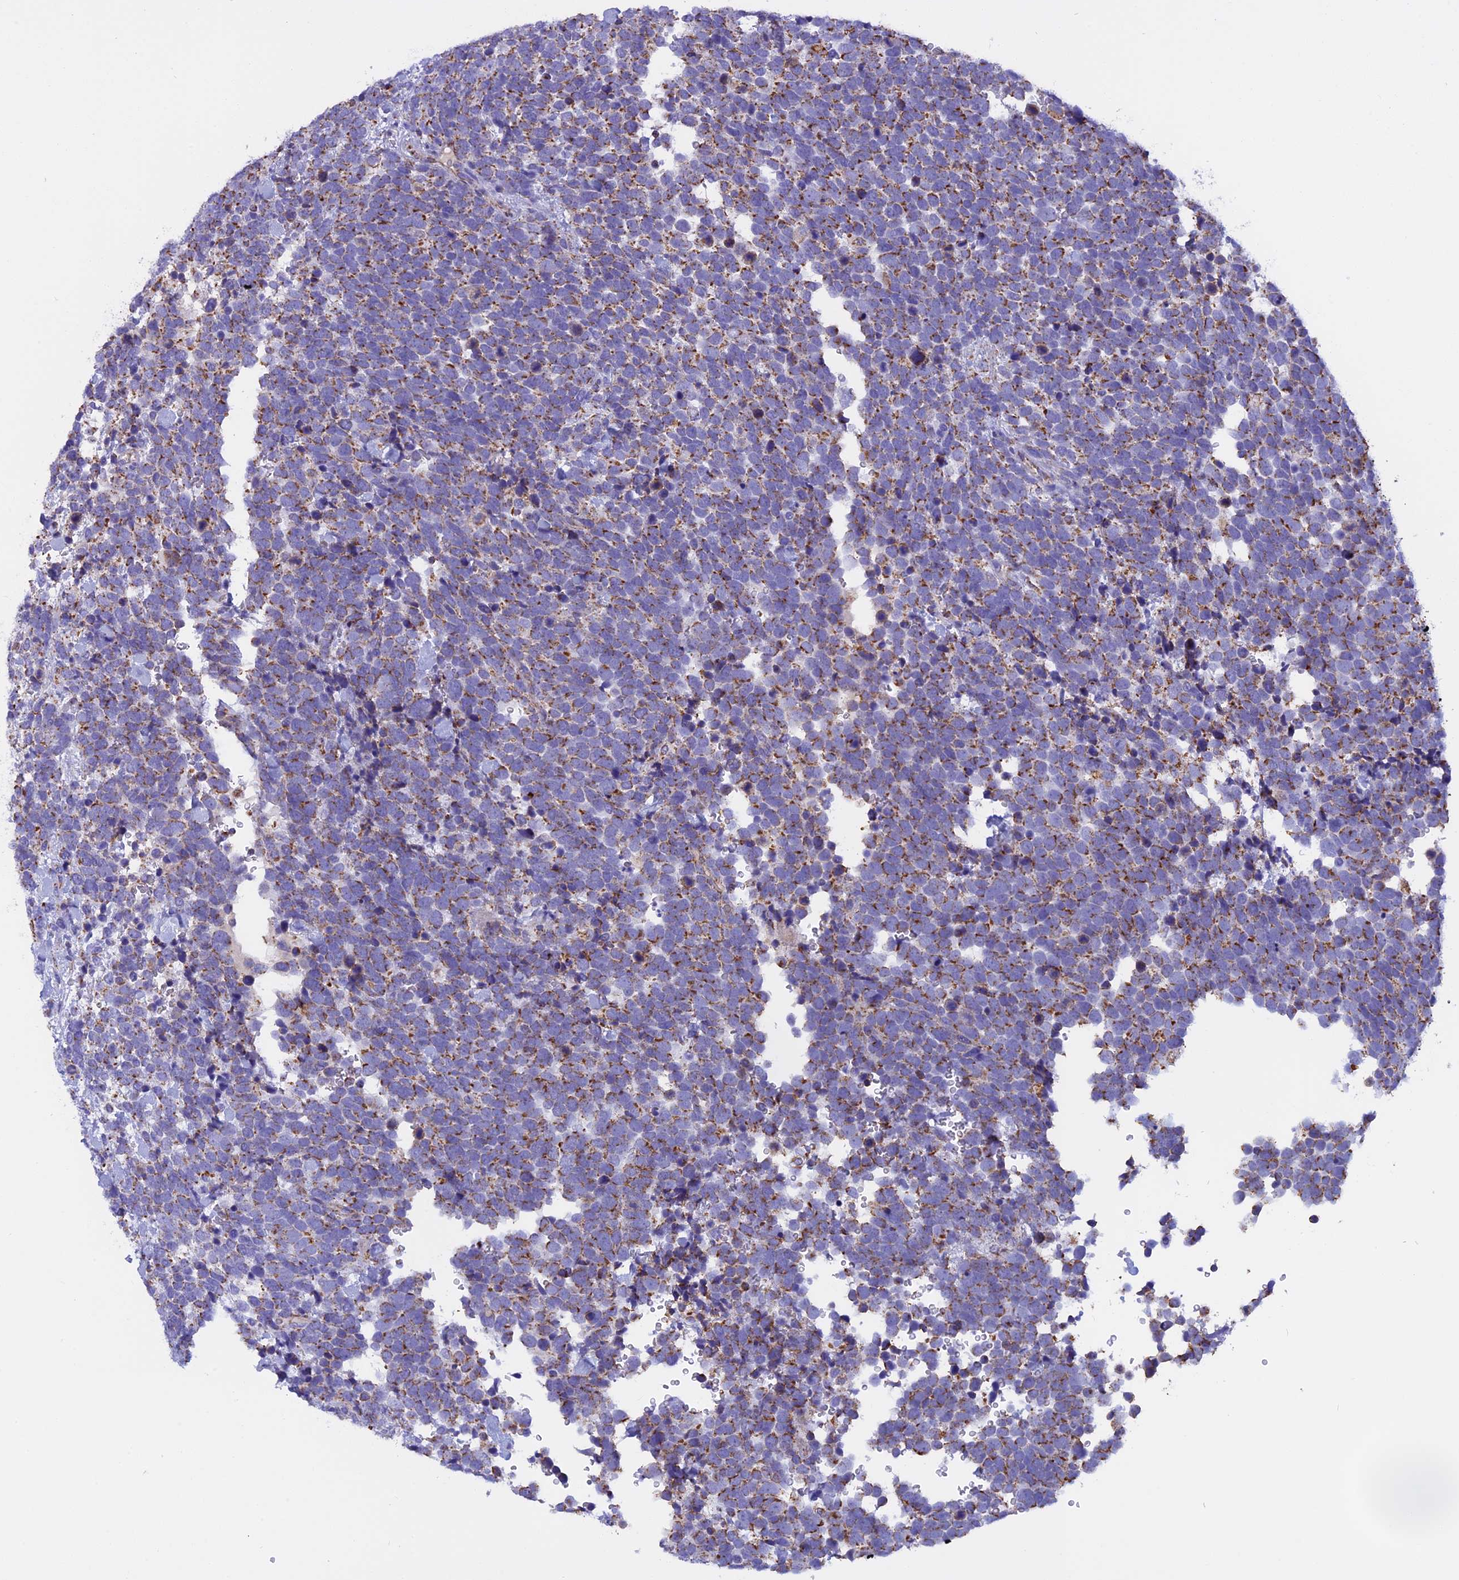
{"staining": {"intensity": "moderate", "quantity": ">75%", "location": "cytoplasmic/membranous"}, "tissue": "urothelial cancer", "cell_type": "Tumor cells", "image_type": "cancer", "snomed": [{"axis": "morphology", "description": "Urothelial carcinoma, High grade"}, {"axis": "topography", "description": "Urinary bladder"}], "caption": "DAB immunohistochemical staining of human high-grade urothelial carcinoma exhibits moderate cytoplasmic/membranous protein staining in about >75% of tumor cells.", "gene": "KCNG1", "patient": {"sex": "female", "age": 82}}